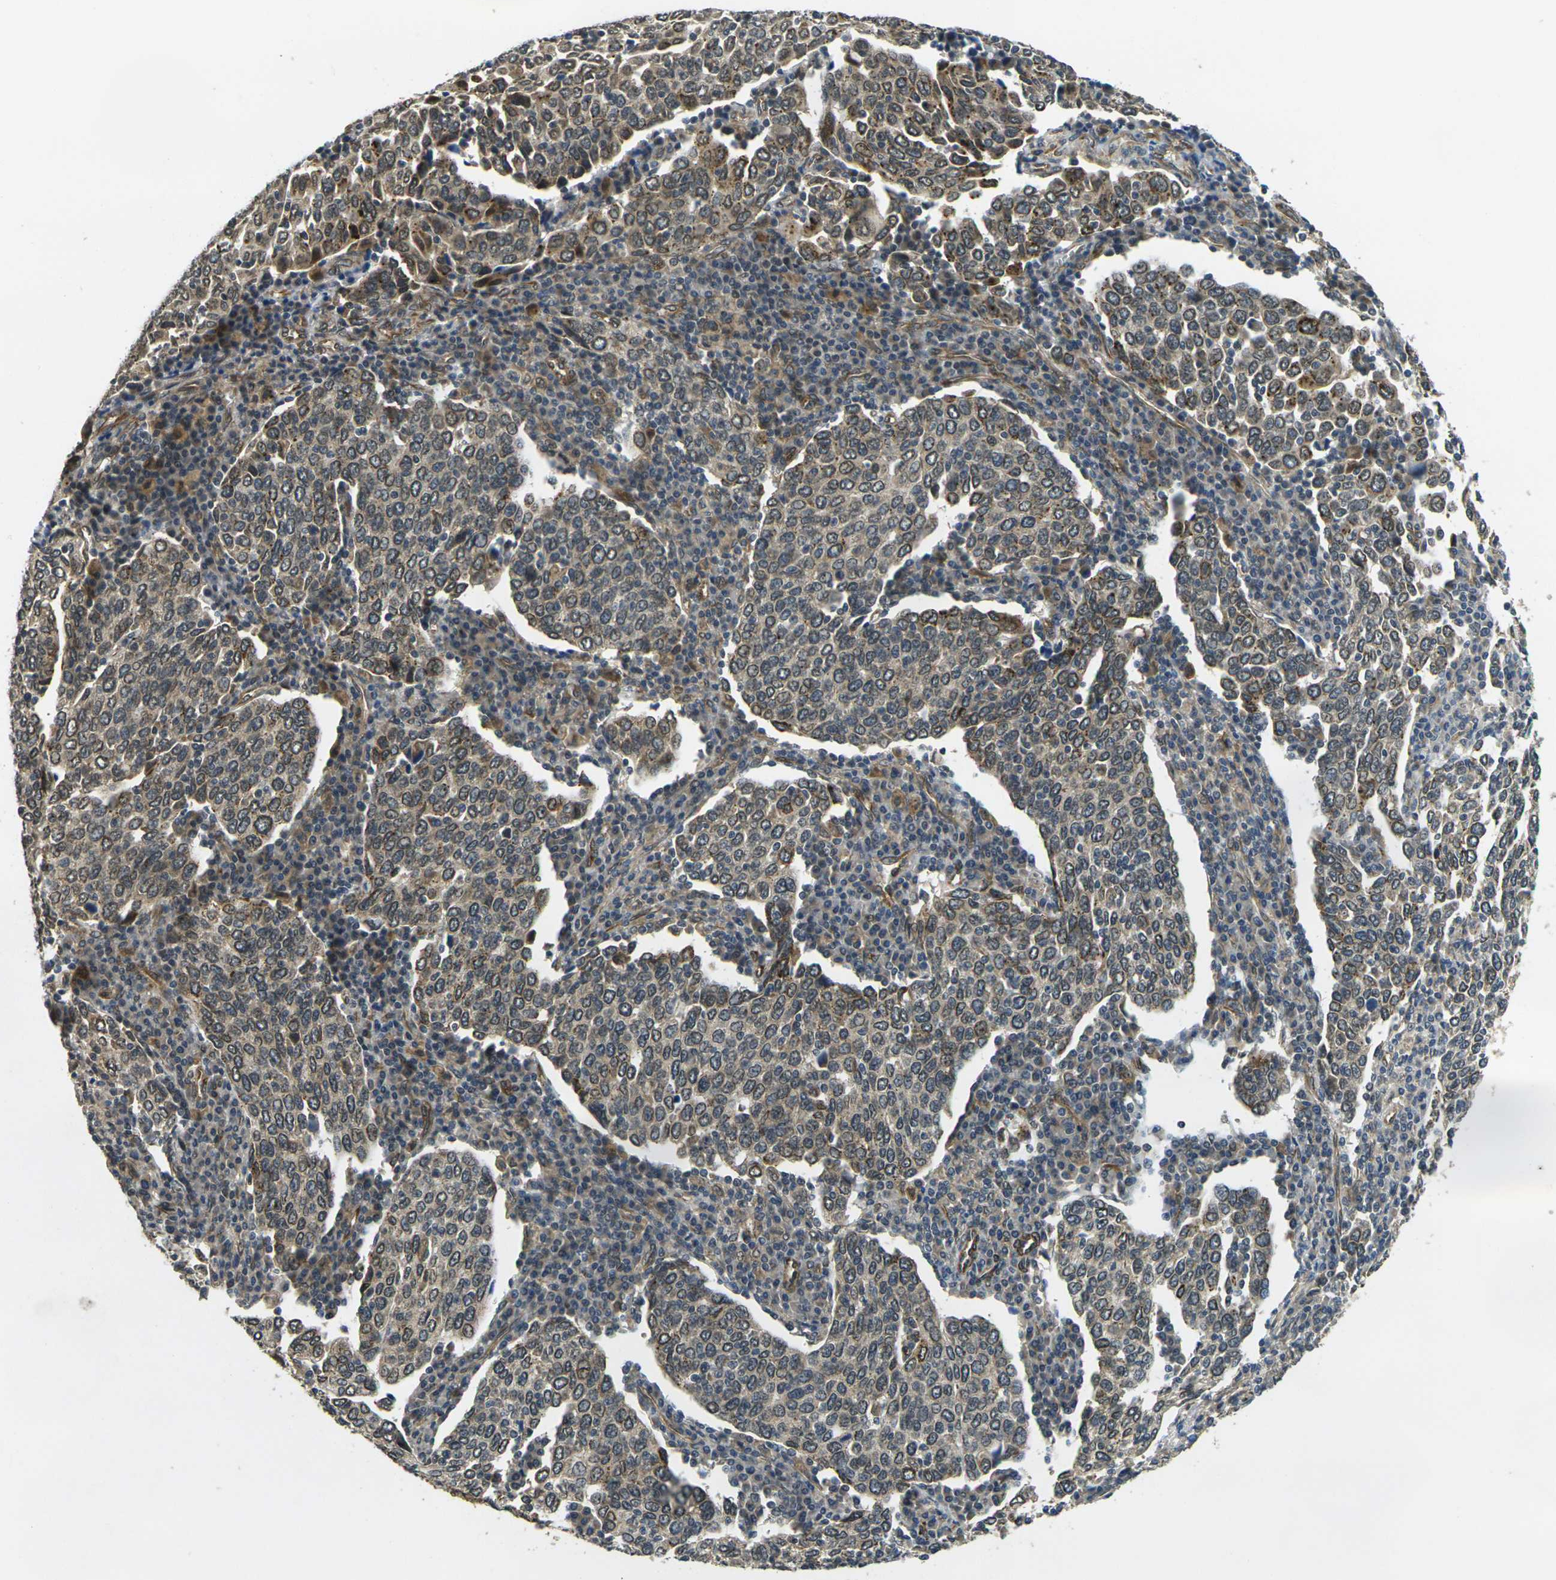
{"staining": {"intensity": "moderate", "quantity": ">75%", "location": "cytoplasmic/membranous"}, "tissue": "cervical cancer", "cell_type": "Tumor cells", "image_type": "cancer", "snomed": [{"axis": "morphology", "description": "Squamous cell carcinoma, NOS"}, {"axis": "topography", "description": "Cervix"}], "caption": "A brown stain shows moderate cytoplasmic/membranous staining of a protein in cervical squamous cell carcinoma tumor cells.", "gene": "FUT11", "patient": {"sex": "female", "age": 40}}